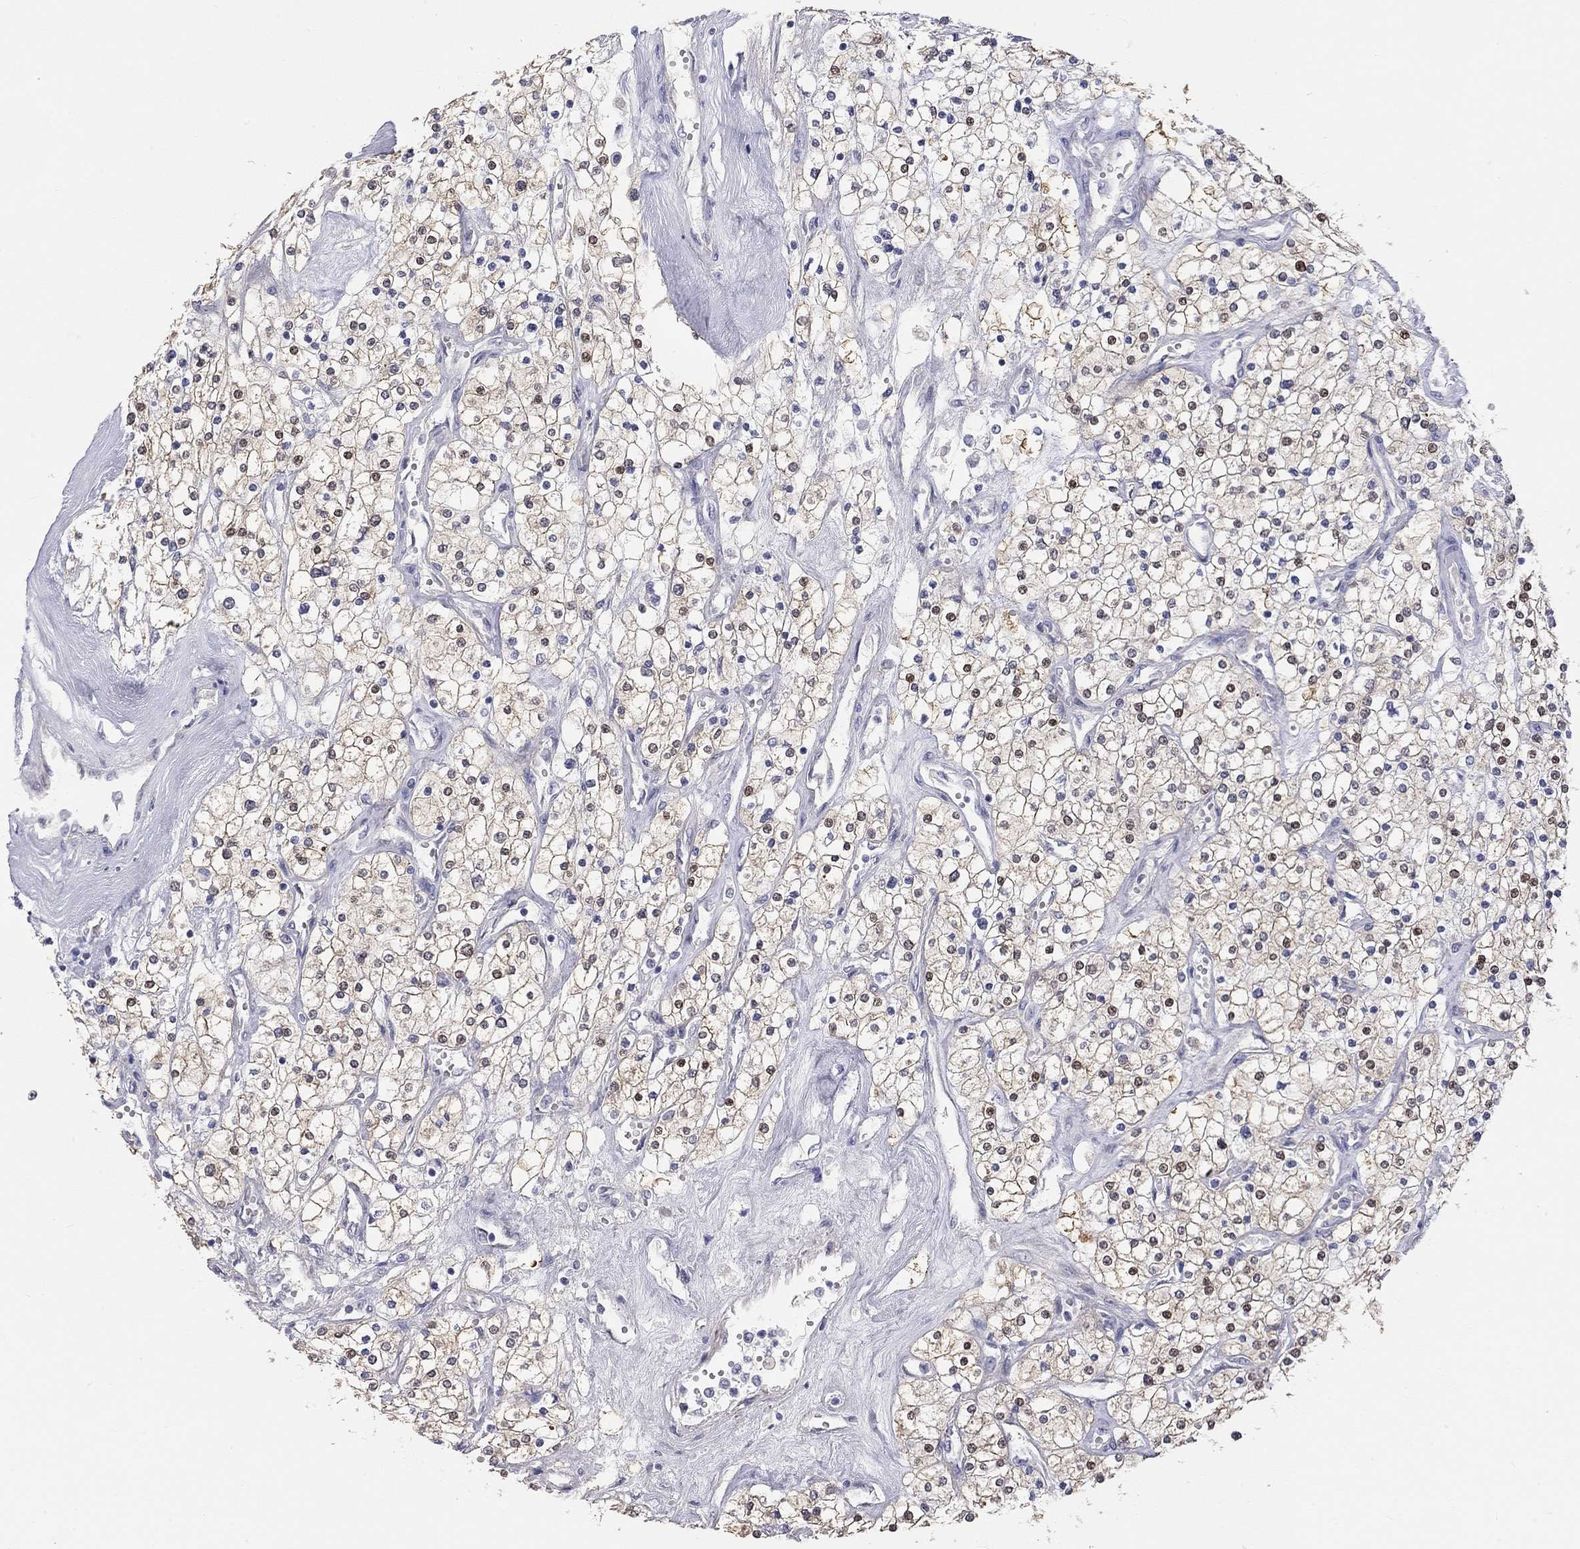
{"staining": {"intensity": "moderate", "quantity": "<25%", "location": "cytoplasmic/membranous"}, "tissue": "renal cancer", "cell_type": "Tumor cells", "image_type": "cancer", "snomed": [{"axis": "morphology", "description": "Adenocarcinoma, NOS"}, {"axis": "topography", "description": "Kidney"}], "caption": "Approximately <25% of tumor cells in human renal cancer show moderate cytoplasmic/membranous protein expression as visualized by brown immunohistochemical staining.", "gene": "PAPSS2", "patient": {"sex": "male", "age": 80}}